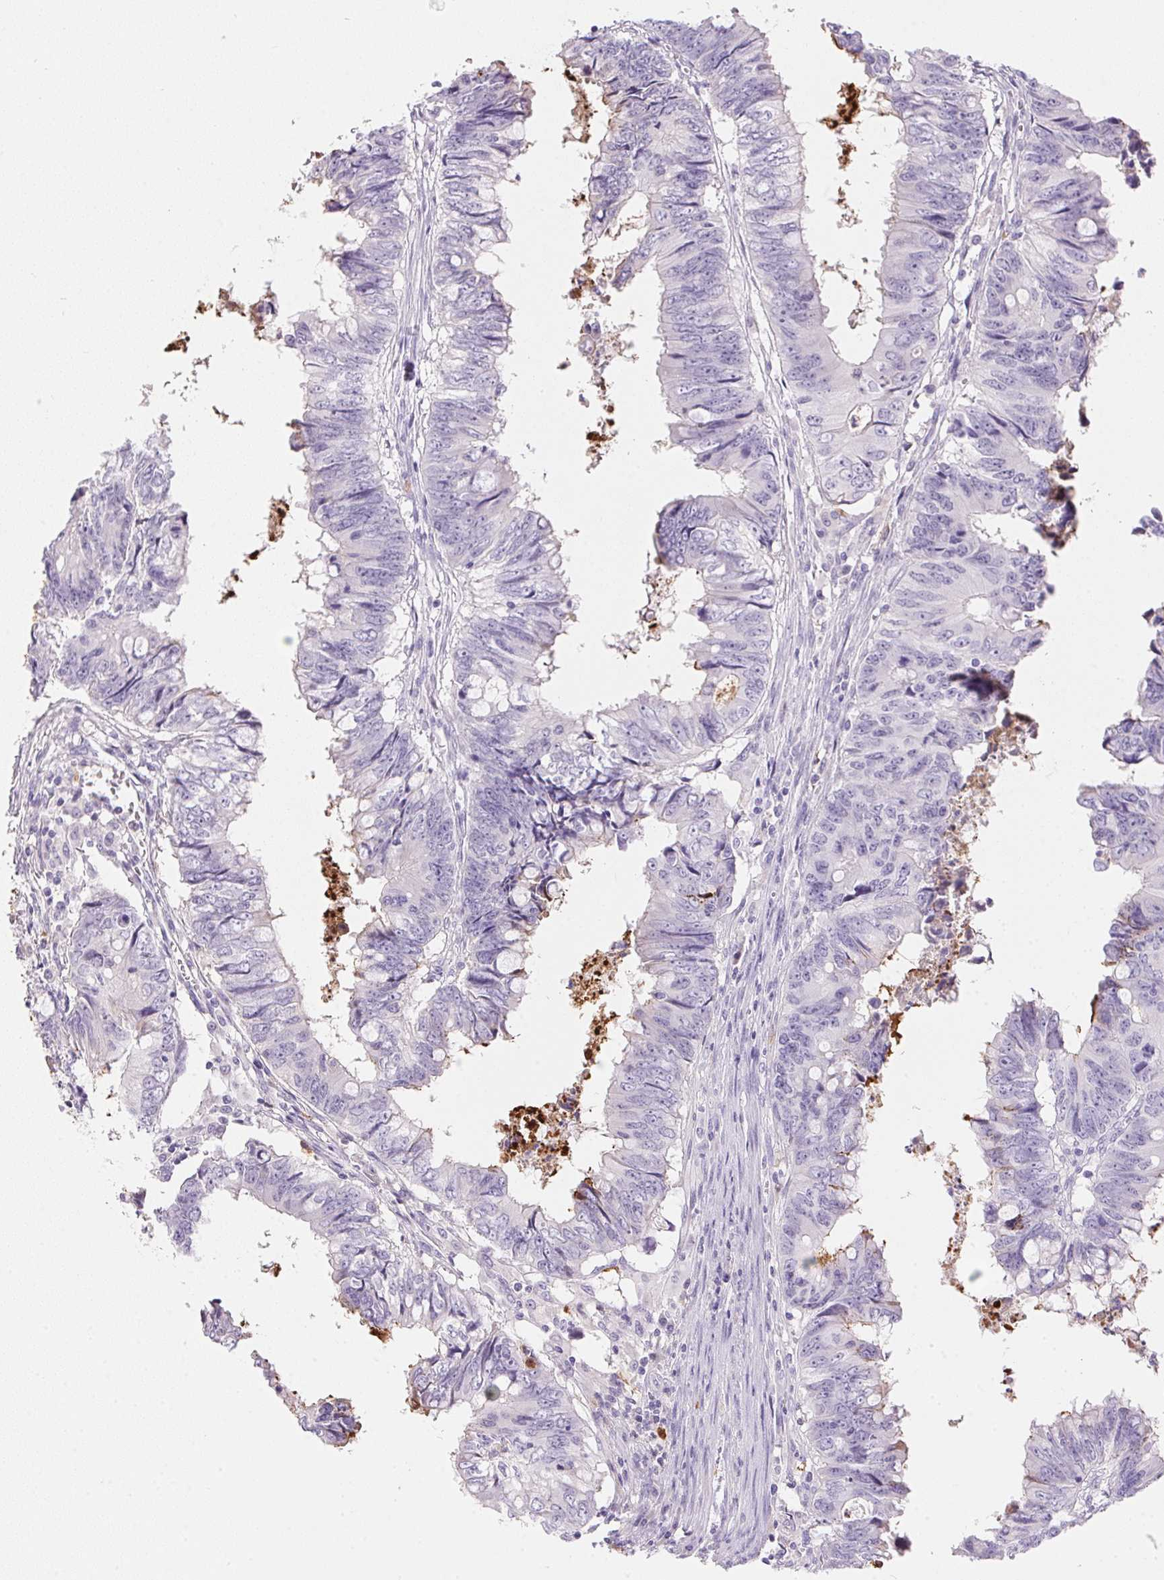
{"staining": {"intensity": "negative", "quantity": "none", "location": "none"}, "tissue": "colorectal cancer", "cell_type": "Tumor cells", "image_type": "cancer", "snomed": [{"axis": "morphology", "description": "Adenocarcinoma, NOS"}, {"axis": "topography", "description": "Colon"}], "caption": "Tumor cells are negative for protein expression in human colorectal cancer (adenocarcinoma). (IHC, brightfield microscopy, high magnification).", "gene": "ORM1", "patient": {"sex": "female", "age": 82}}